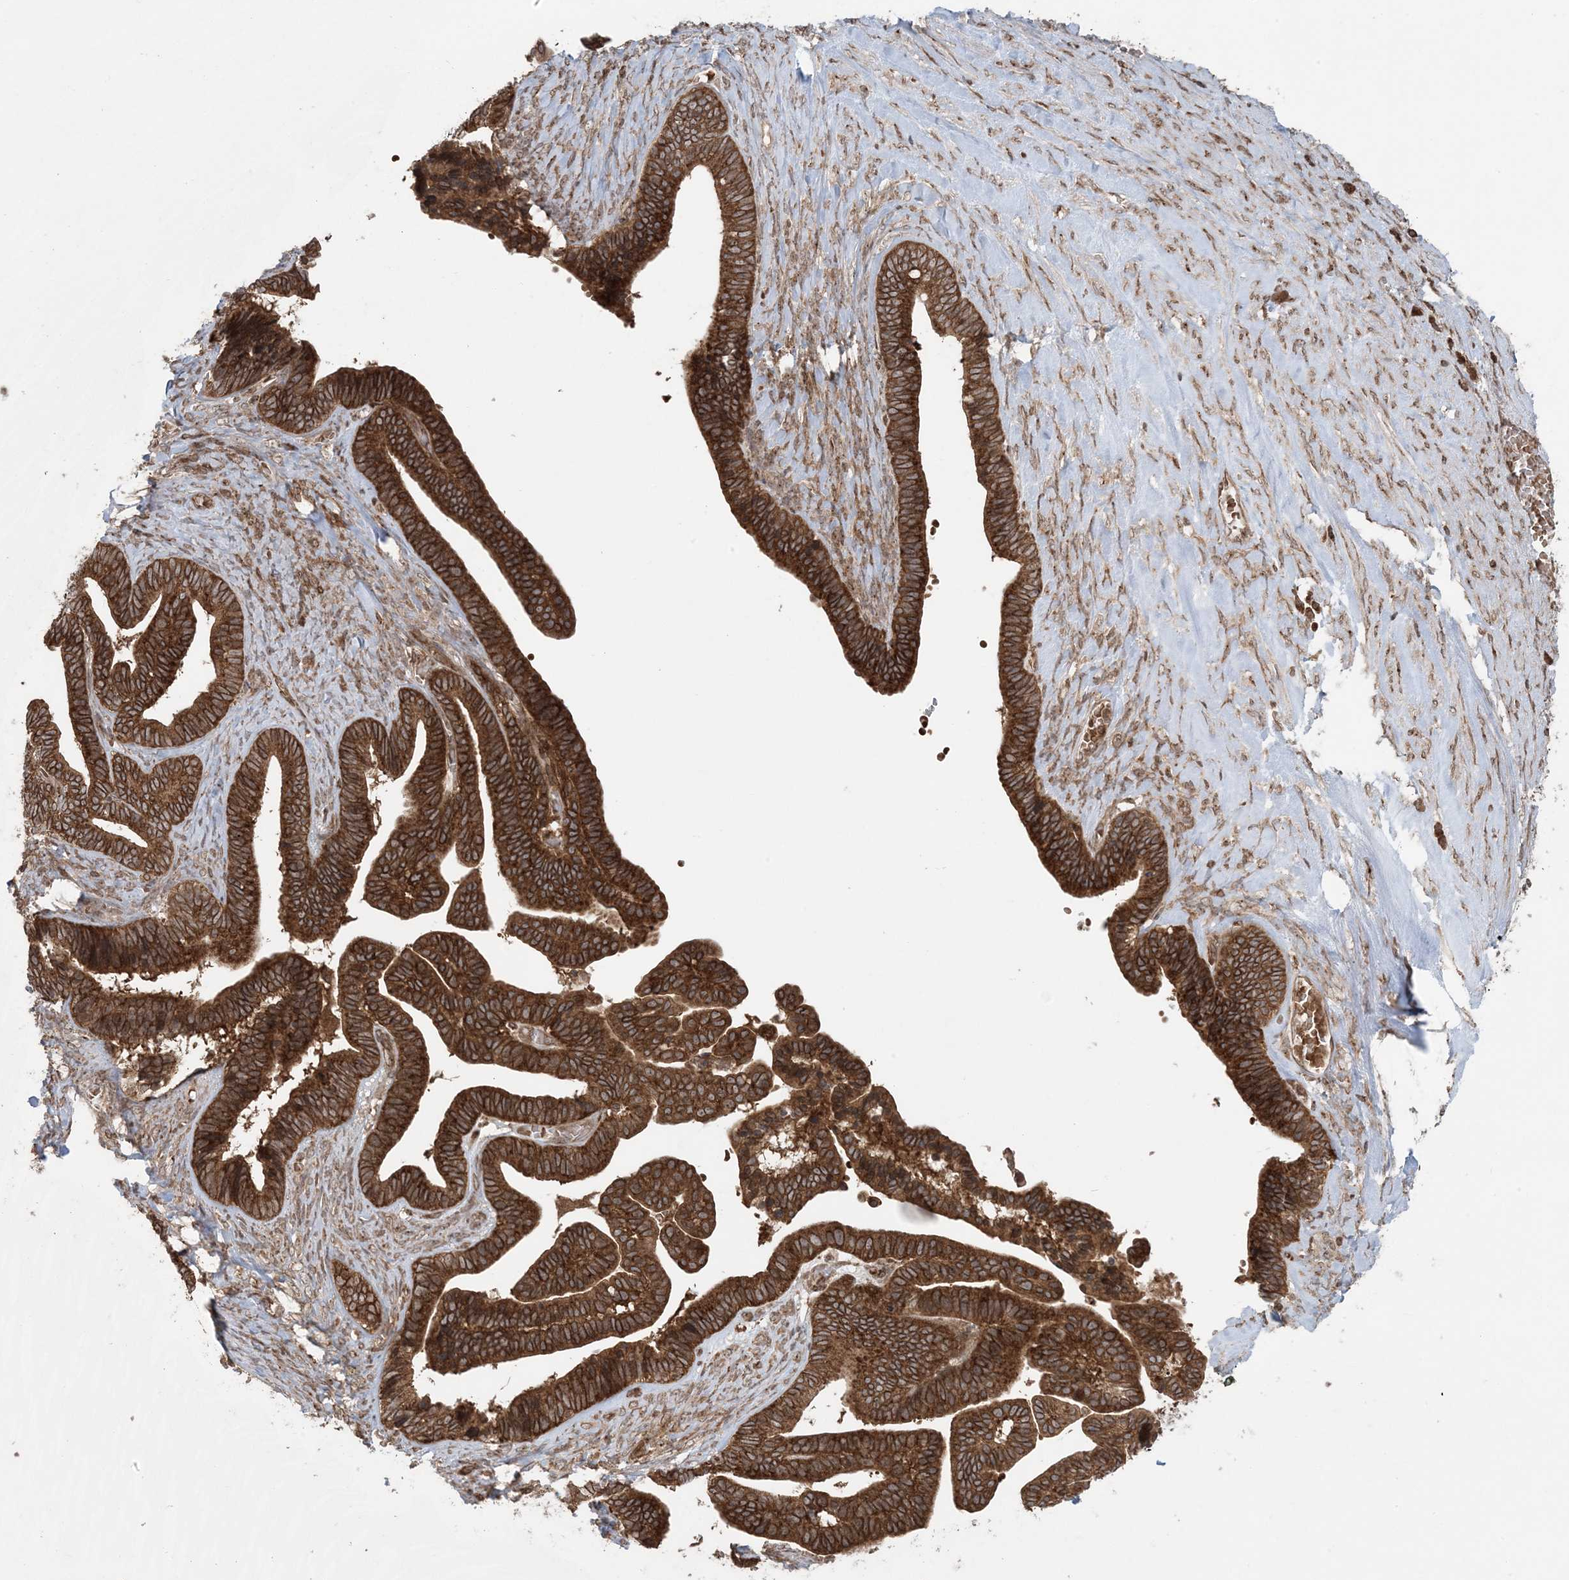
{"staining": {"intensity": "strong", "quantity": ">75%", "location": "cytoplasmic/membranous"}, "tissue": "ovarian cancer", "cell_type": "Tumor cells", "image_type": "cancer", "snomed": [{"axis": "morphology", "description": "Cystadenocarcinoma, serous, NOS"}, {"axis": "topography", "description": "Ovary"}], "caption": "A brown stain highlights strong cytoplasmic/membranous positivity of a protein in human ovarian serous cystadenocarcinoma tumor cells.", "gene": "DDX19B", "patient": {"sex": "female", "age": 56}}